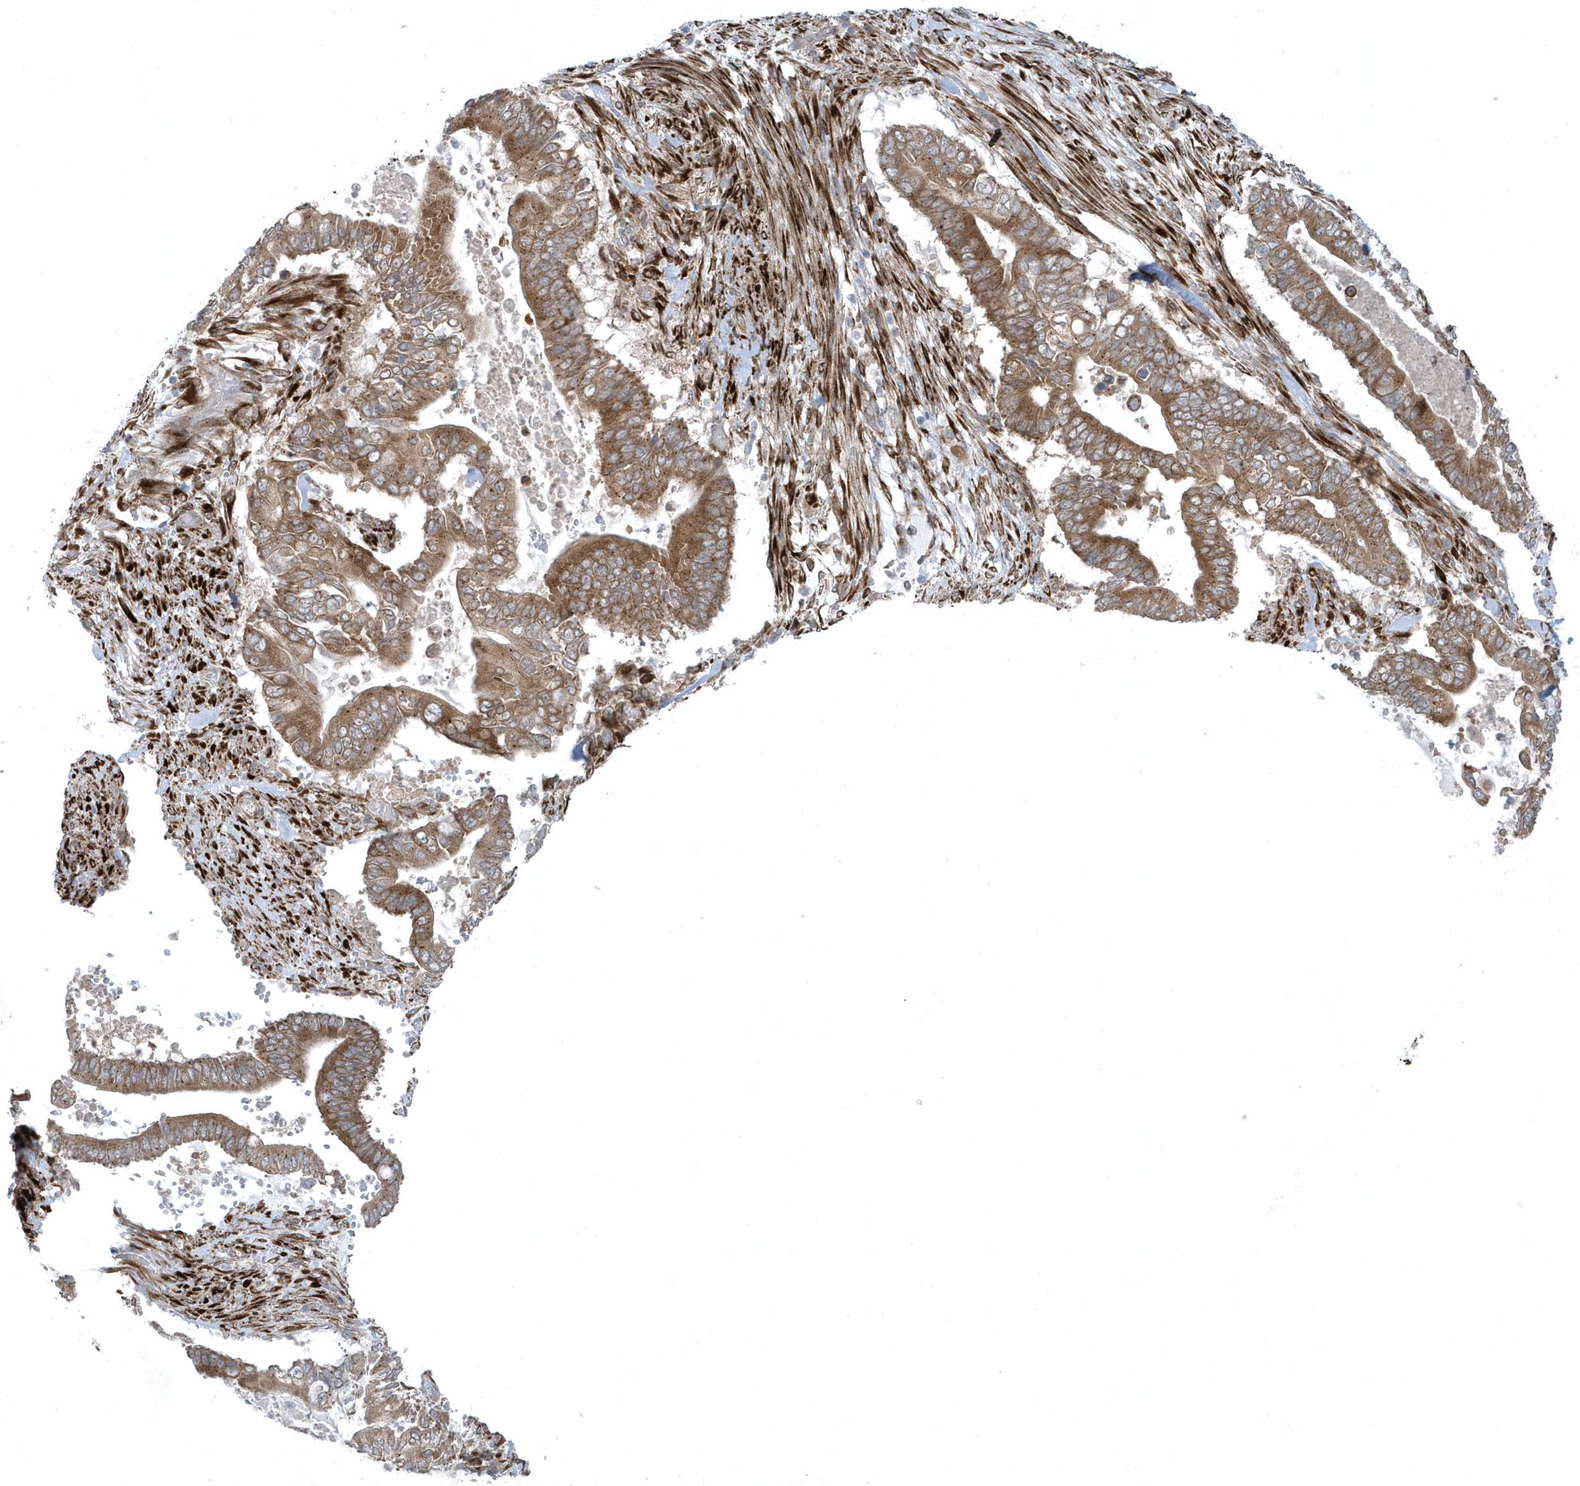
{"staining": {"intensity": "moderate", "quantity": ">75%", "location": "cytoplasmic/membranous"}, "tissue": "pancreatic cancer", "cell_type": "Tumor cells", "image_type": "cancer", "snomed": [{"axis": "morphology", "description": "Adenocarcinoma, NOS"}, {"axis": "topography", "description": "Pancreas"}], "caption": "Immunohistochemical staining of human adenocarcinoma (pancreatic) shows medium levels of moderate cytoplasmic/membranous protein staining in approximately >75% of tumor cells.", "gene": "FAM98A", "patient": {"sex": "male", "age": 68}}